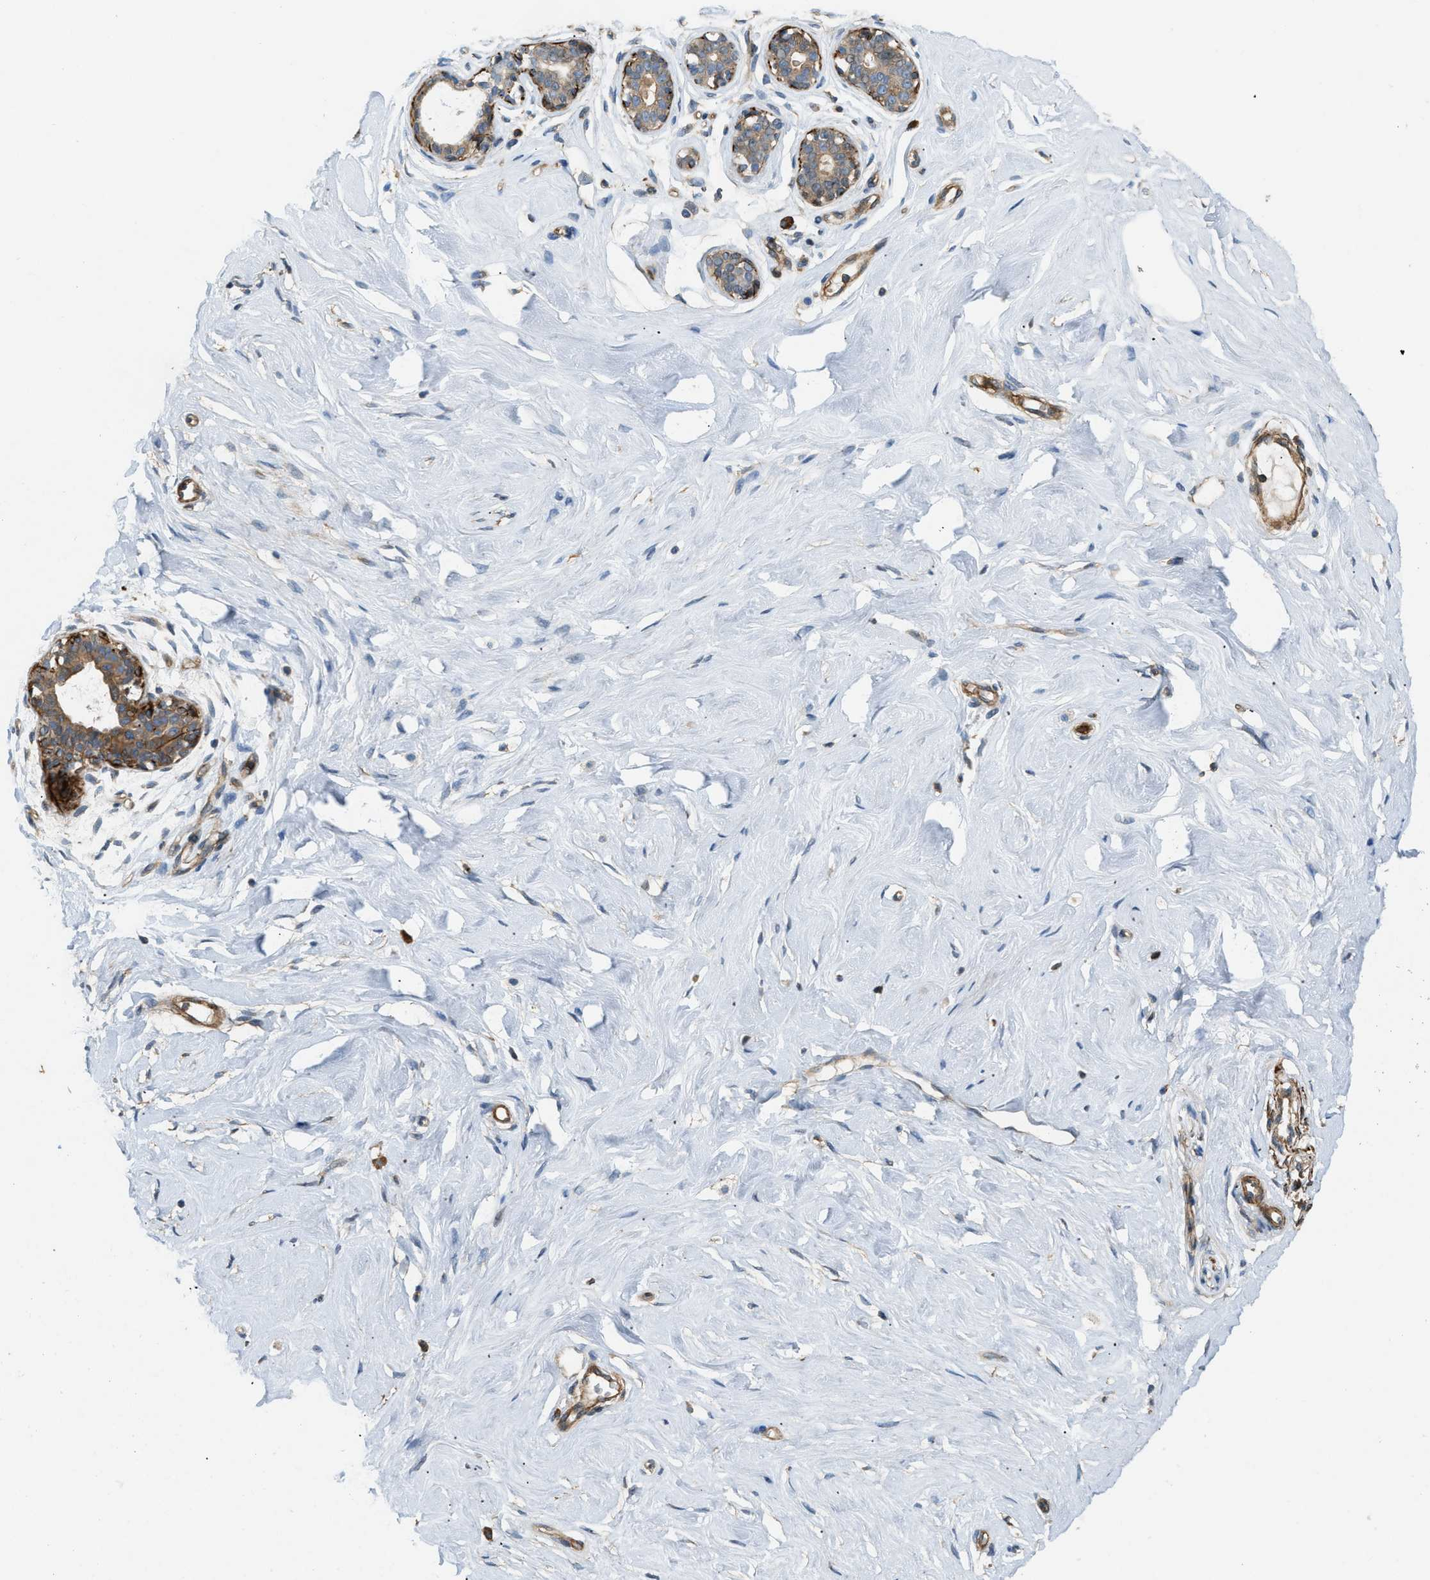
{"staining": {"intensity": "moderate", "quantity": "25%-75%", "location": "cytoplasmic/membranous"}, "tissue": "breast", "cell_type": "Adipocytes", "image_type": "normal", "snomed": [{"axis": "morphology", "description": "Normal tissue, NOS"}, {"axis": "topography", "description": "Breast"}], "caption": "Immunohistochemistry (IHC) image of benign breast: human breast stained using IHC demonstrates medium levels of moderate protein expression localized specifically in the cytoplasmic/membranous of adipocytes, appearing as a cytoplasmic/membranous brown color.", "gene": "BTN3A2", "patient": {"sex": "female", "age": 23}}